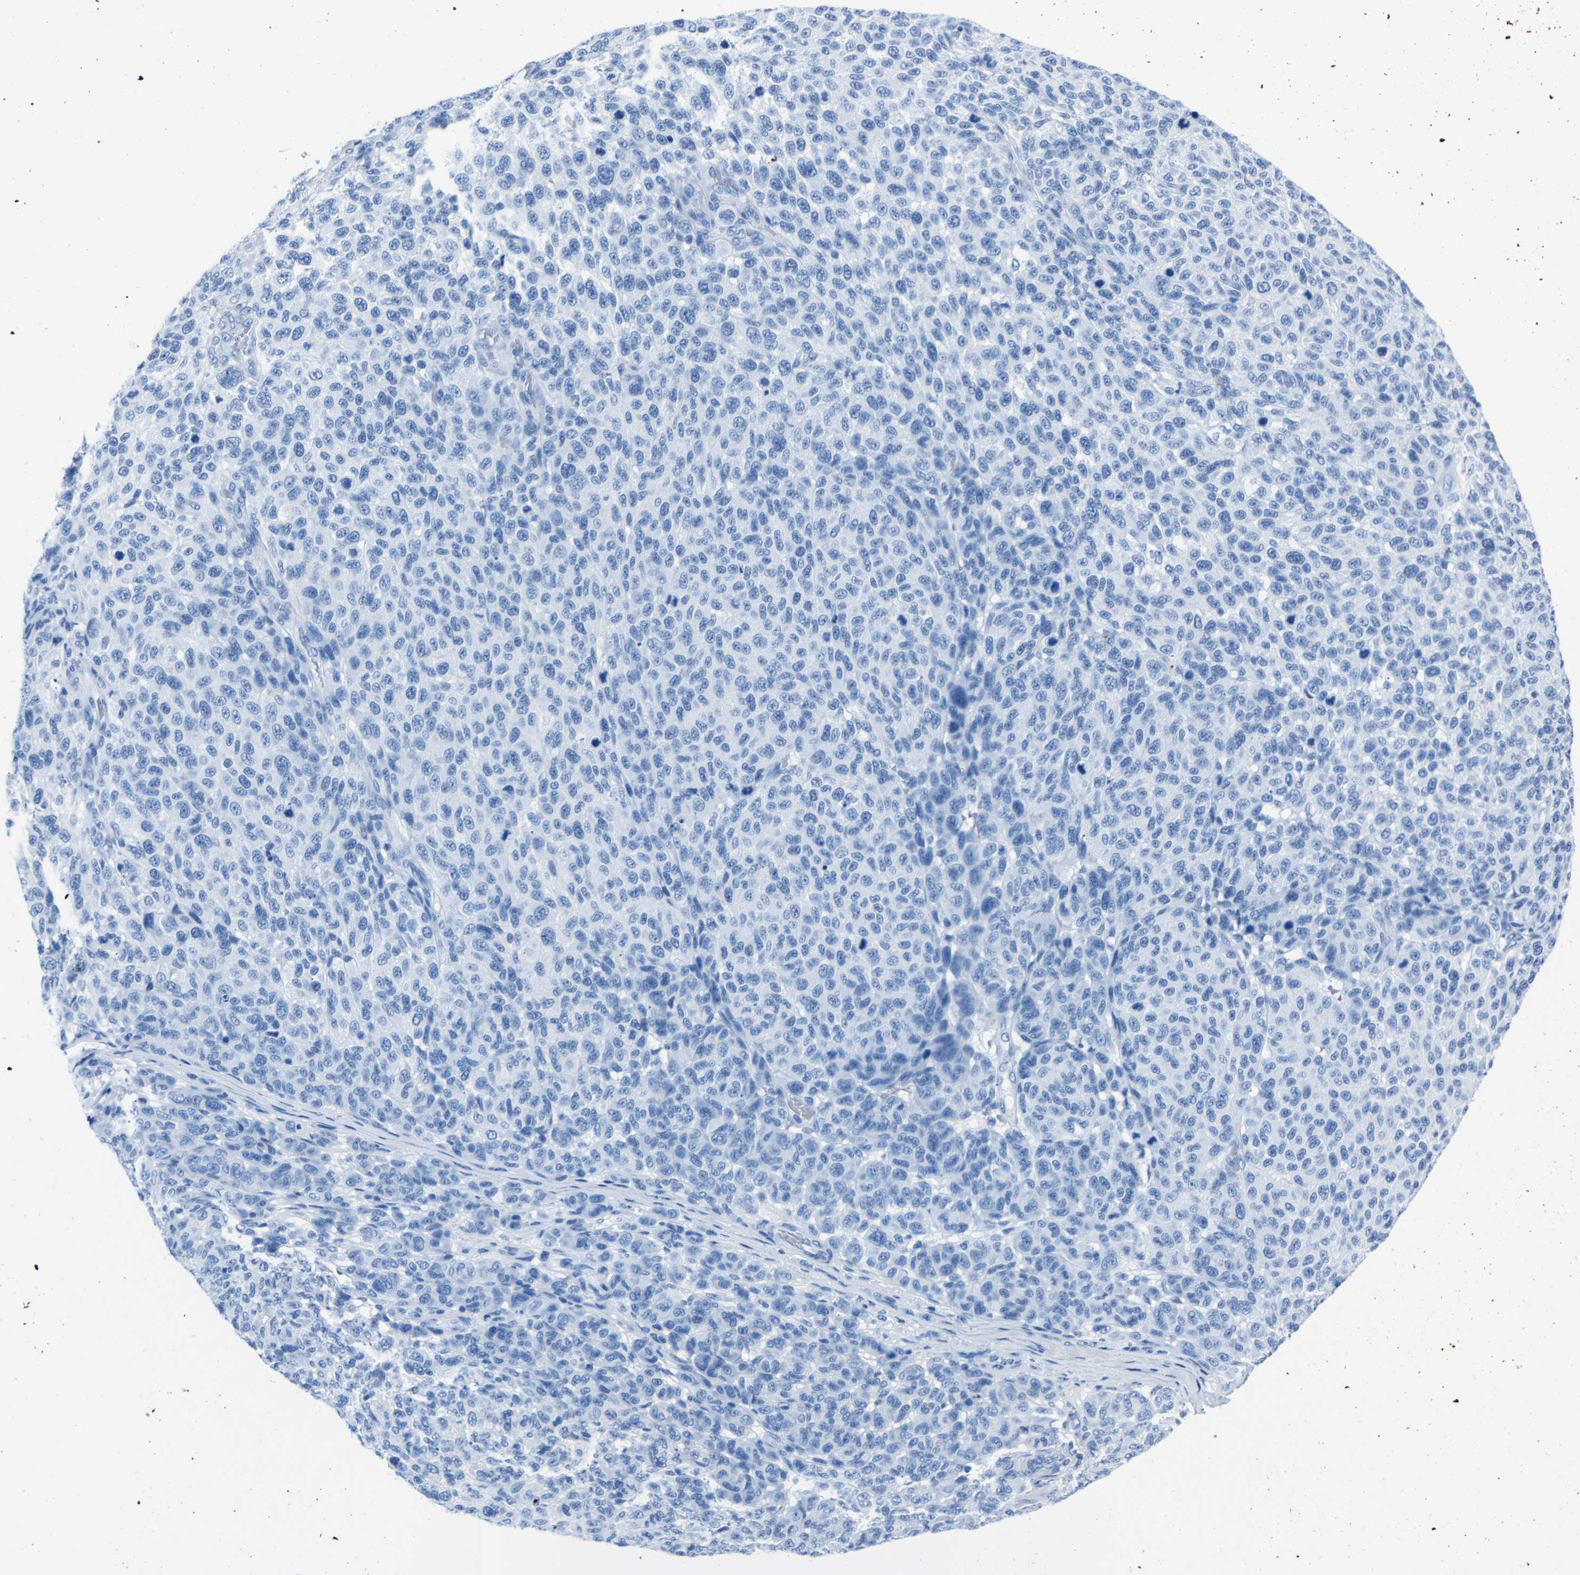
{"staining": {"intensity": "negative", "quantity": "none", "location": "none"}, "tissue": "melanoma", "cell_type": "Tumor cells", "image_type": "cancer", "snomed": [{"axis": "morphology", "description": "Malignant melanoma, NOS"}, {"axis": "topography", "description": "Skin"}], "caption": "Immunohistochemical staining of human melanoma reveals no significant staining in tumor cells. (Brightfield microscopy of DAB (3,3'-diaminobenzidine) IHC at high magnification).", "gene": "CLDN11", "patient": {"sex": "male", "age": 59}}